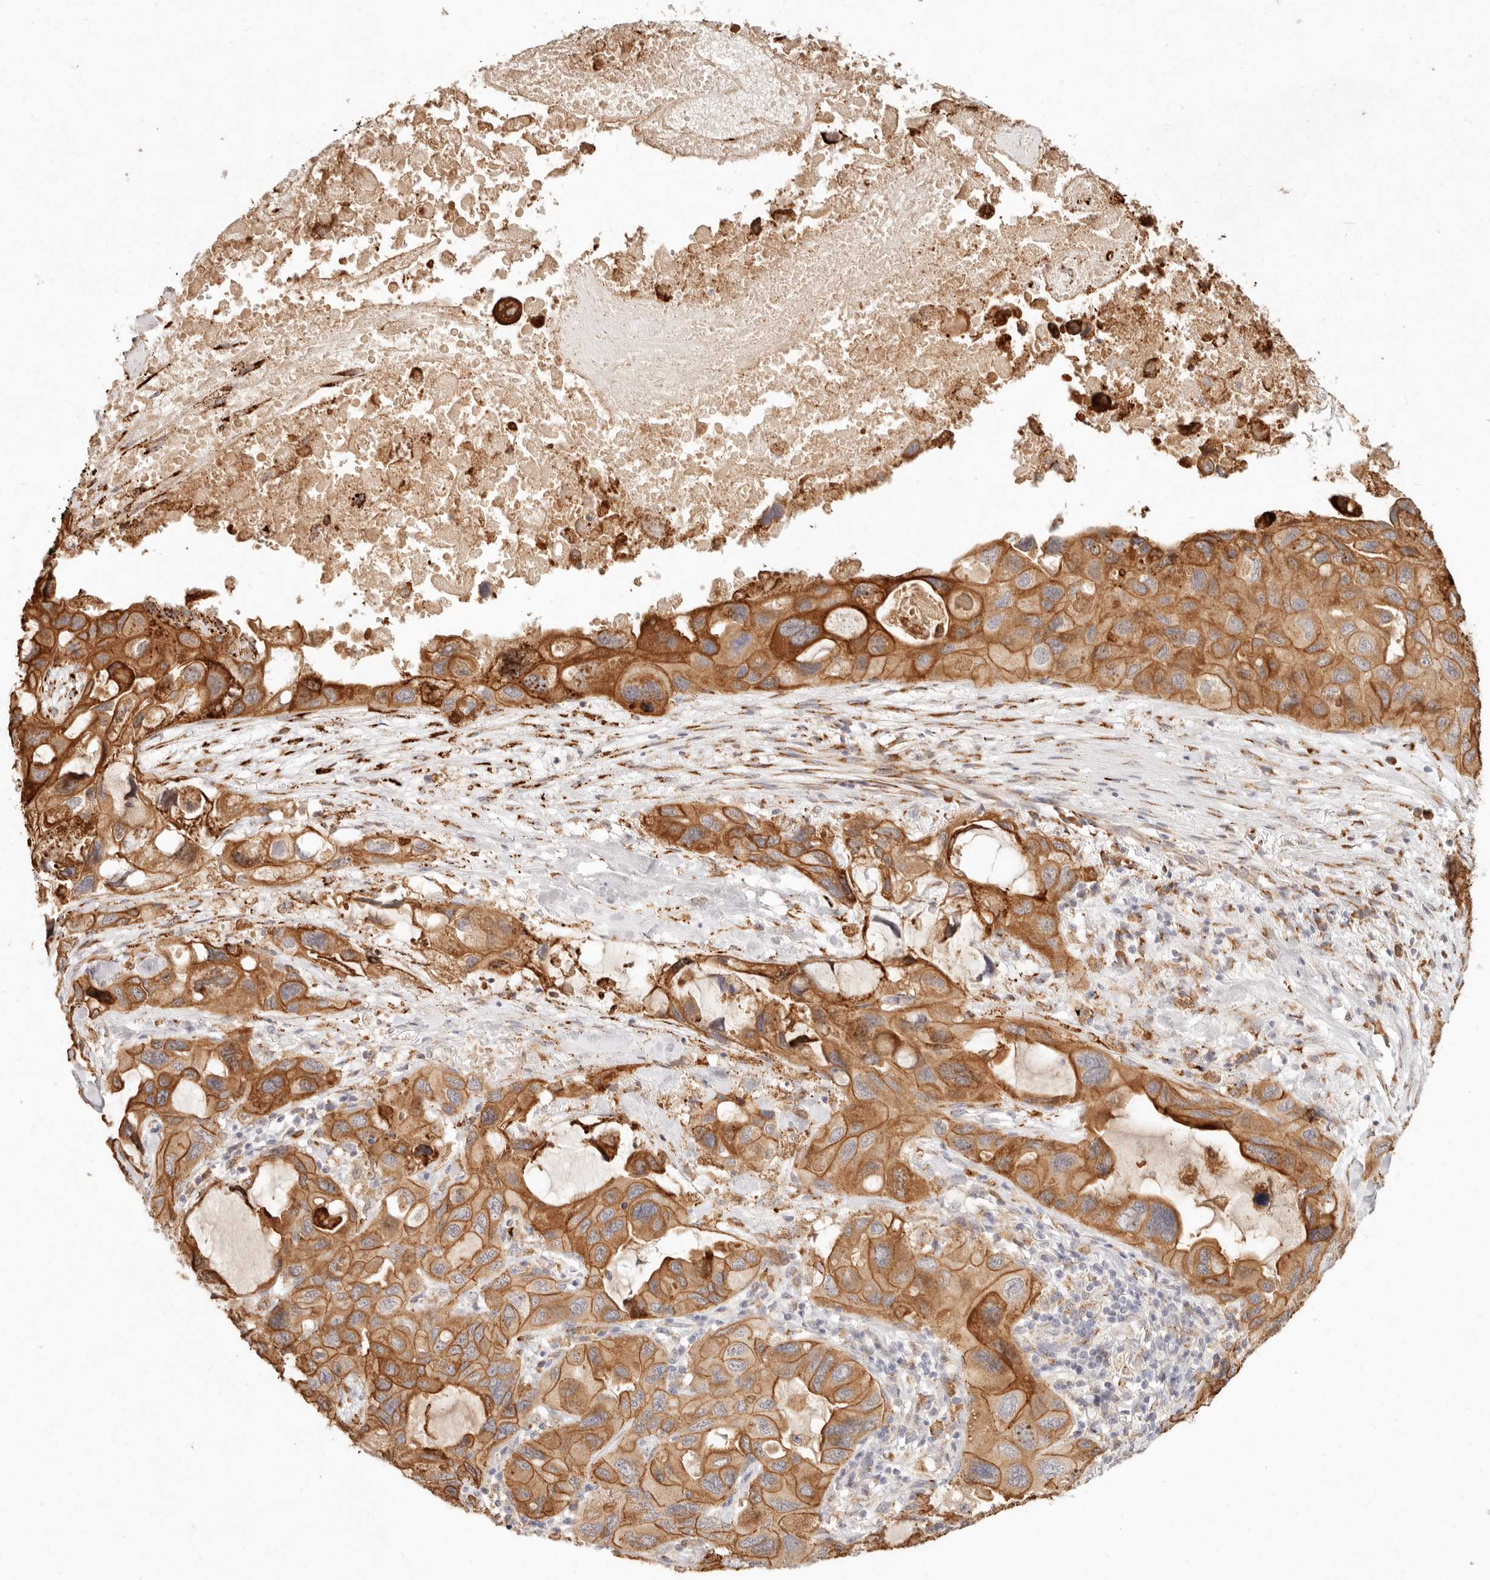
{"staining": {"intensity": "strong", "quantity": ">75%", "location": "cytoplasmic/membranous"}, "tissue": "lung cancer", "cell_type": "Tumor cells", "image_type": "cancer", "snomed": [{"axis": "morphology", "description": "Squamous cell carcinoma, NOS"}, {"axis": "topography", "description": "Lung"}], "caption": "The immunohistochemical stain shows strong cytoplasmic/membranous staining in tumor cells of lung cancer tissue.", "gene": "C1orf127", "patient": {"sex": "female", "age": 73}}